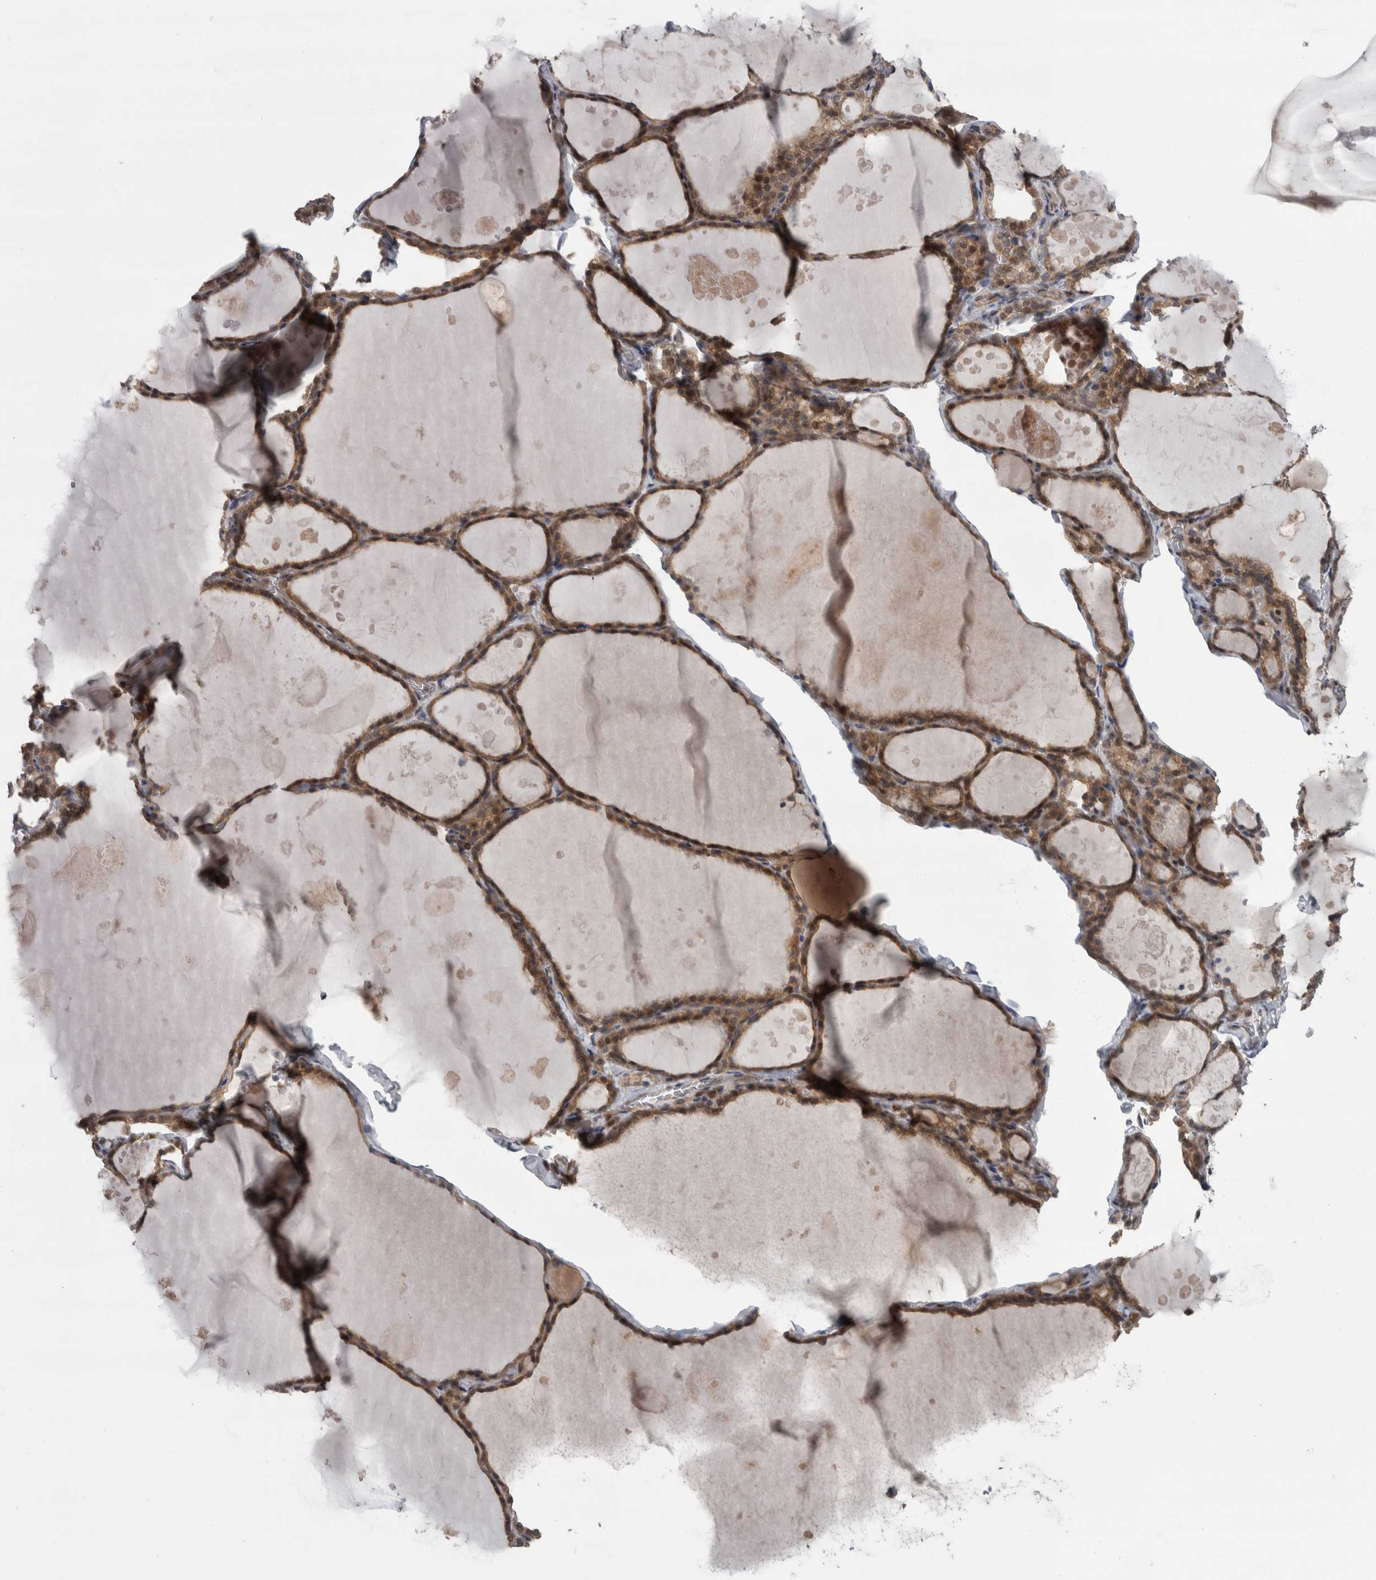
{"staining": {"intensity": "moderate", "quantity": ">75%", "location": "cytoplasmic/membranous"}, "tissue": "thyroid gland", "cell_type": "Glandular cells", "image_type": "normal", "snomed": [{"axis": "morphology", "description": "Normal tissue, NOS"}, {"axis": "topography", "description": "Thyroid gland"}], "caption": "This is an image of immunohistochemistry staining of unremarkable thyroid gland, which shows moderate staining in the cytoplasmic/membranous of glandular cells.", "gene": "CWC27", "patient": {"sex": "male", "age": 56}}